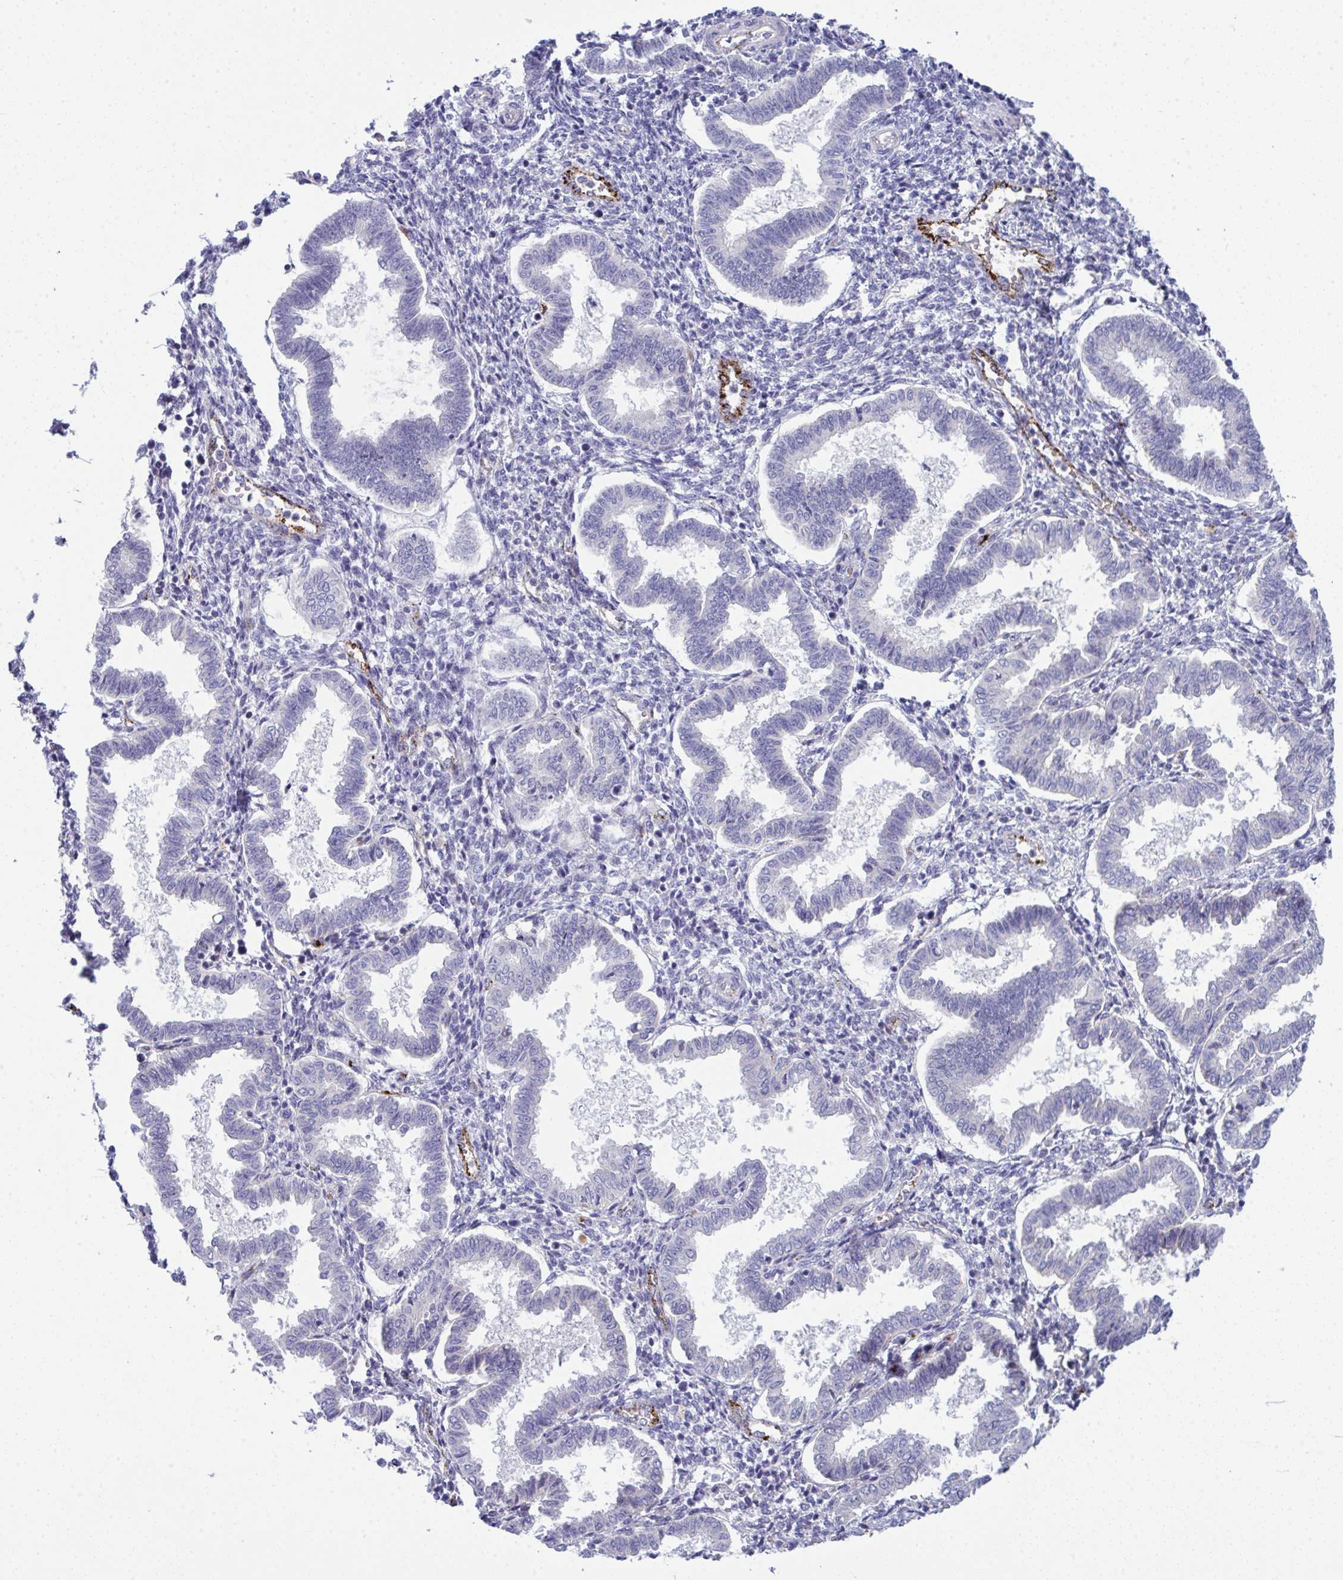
{"staining": {"intensity": "negative", "quantity": "none", "location": "none"}, "tissue": "endometrium", "cell_type": "Cells in endometrial stroma", "image_type": "normal", "snomed": [{"axis": "morphology", "description": "Normal tissue, NOS"}, {"axis": "topography", "description": "Endometrium"}], "caption": "Immunohistochemistry image of unremarkable human endometrium stained for a protein (brown), which demonstrates no expression in cells in endometrial stroma.", "gene": "TOR1AIP2", "patient": {"sex": "female", "age": 24}}